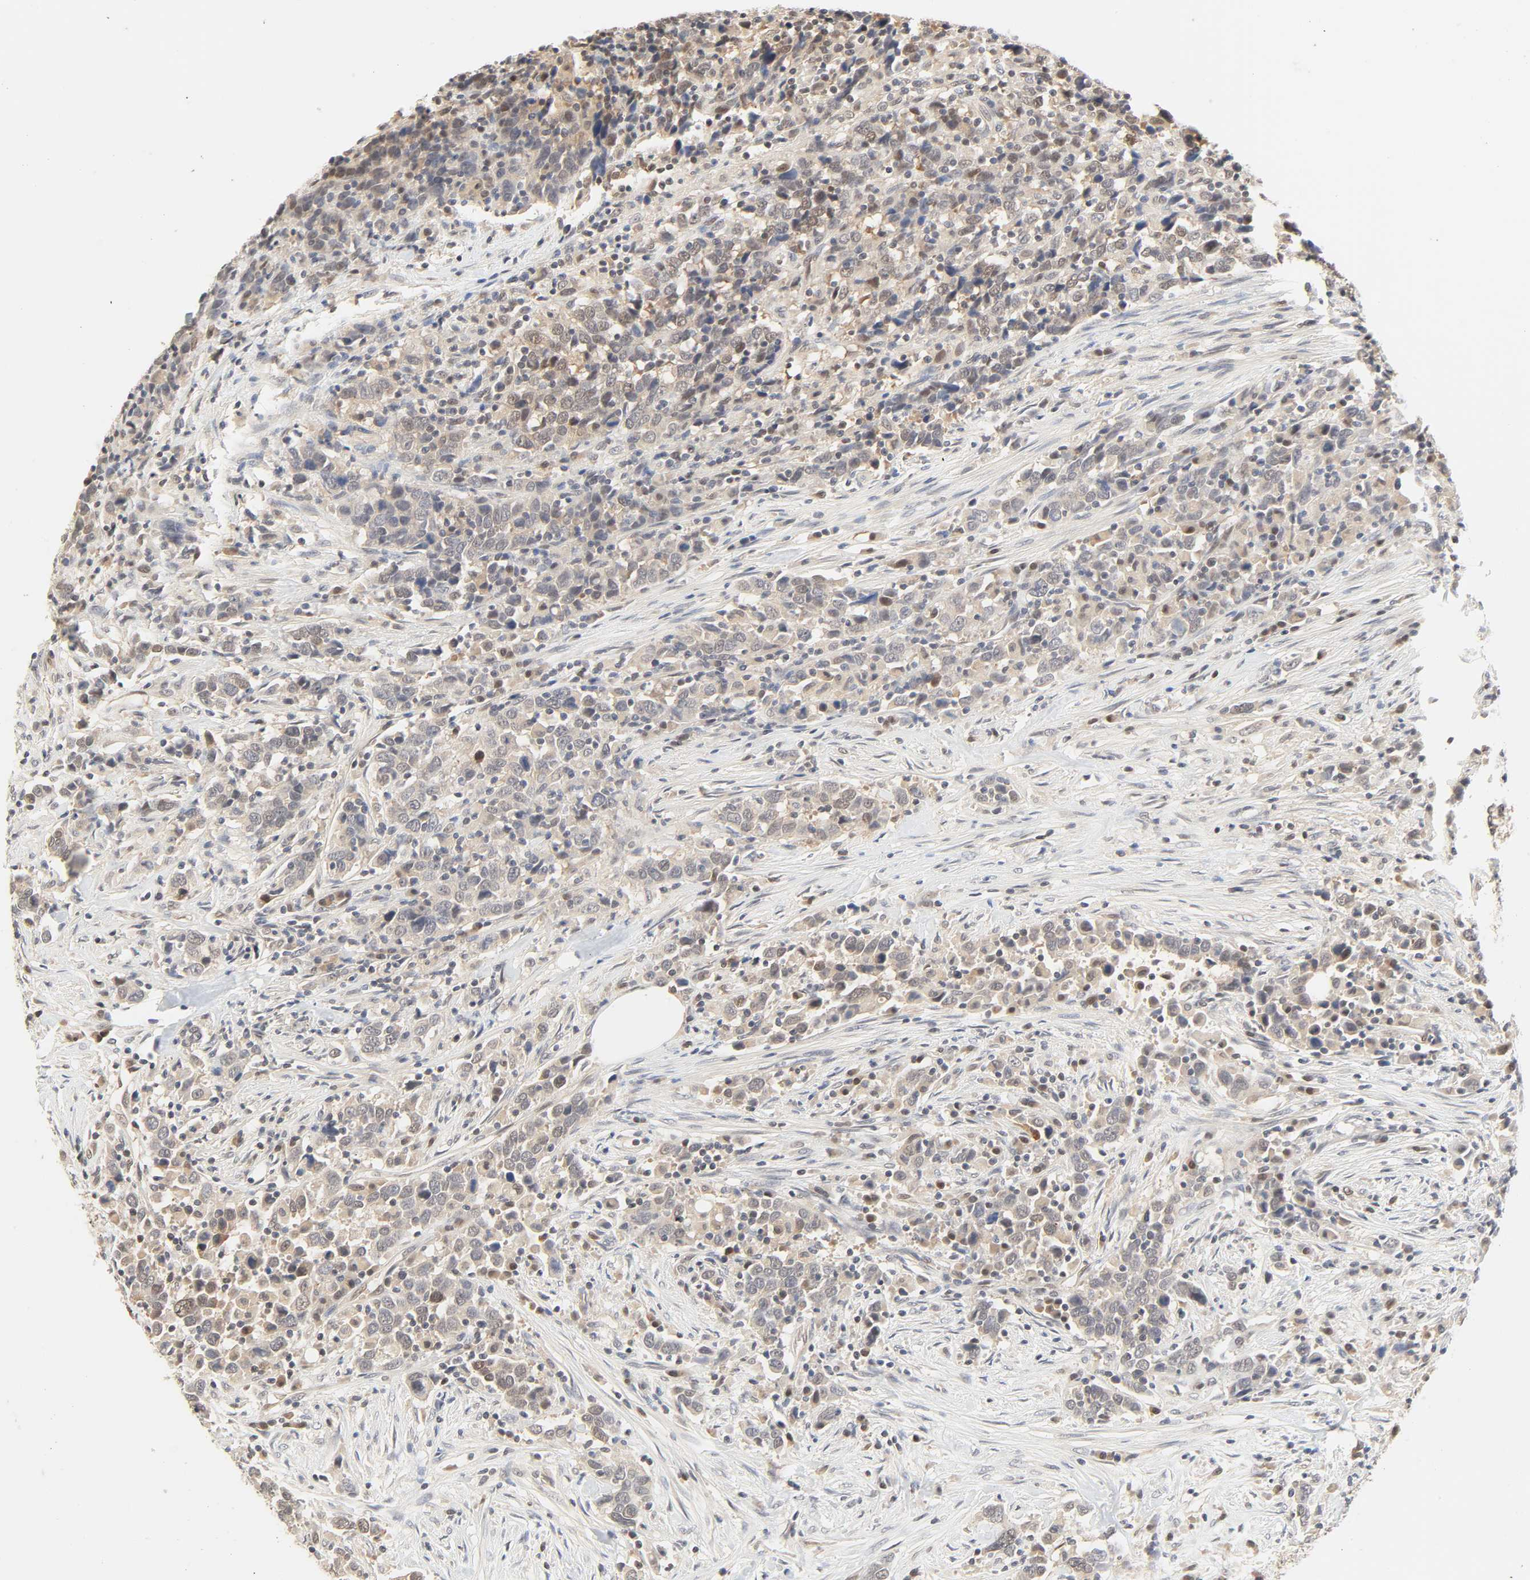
{"staining": {"intensity": "moderate", "quantity": "<25%", "location": "nuclear"}, "tissue": "urothelial cancer", "cell_type": "Tumor cells", "image_type": "cancer", "snomed": [{"axis": "morphology", "description": "Urothelial carcinoma, High grade"}, {"axis": "topography", "description": "Urinary bladder"}], "caption": "Immunohistochemical staining of high-grade urothelial carcinoma shows moderate nuclear protein positivity in approximately <25% of tumor cells.", "gene": "UBC", "patient": {"sex": "male", "age": 61}}